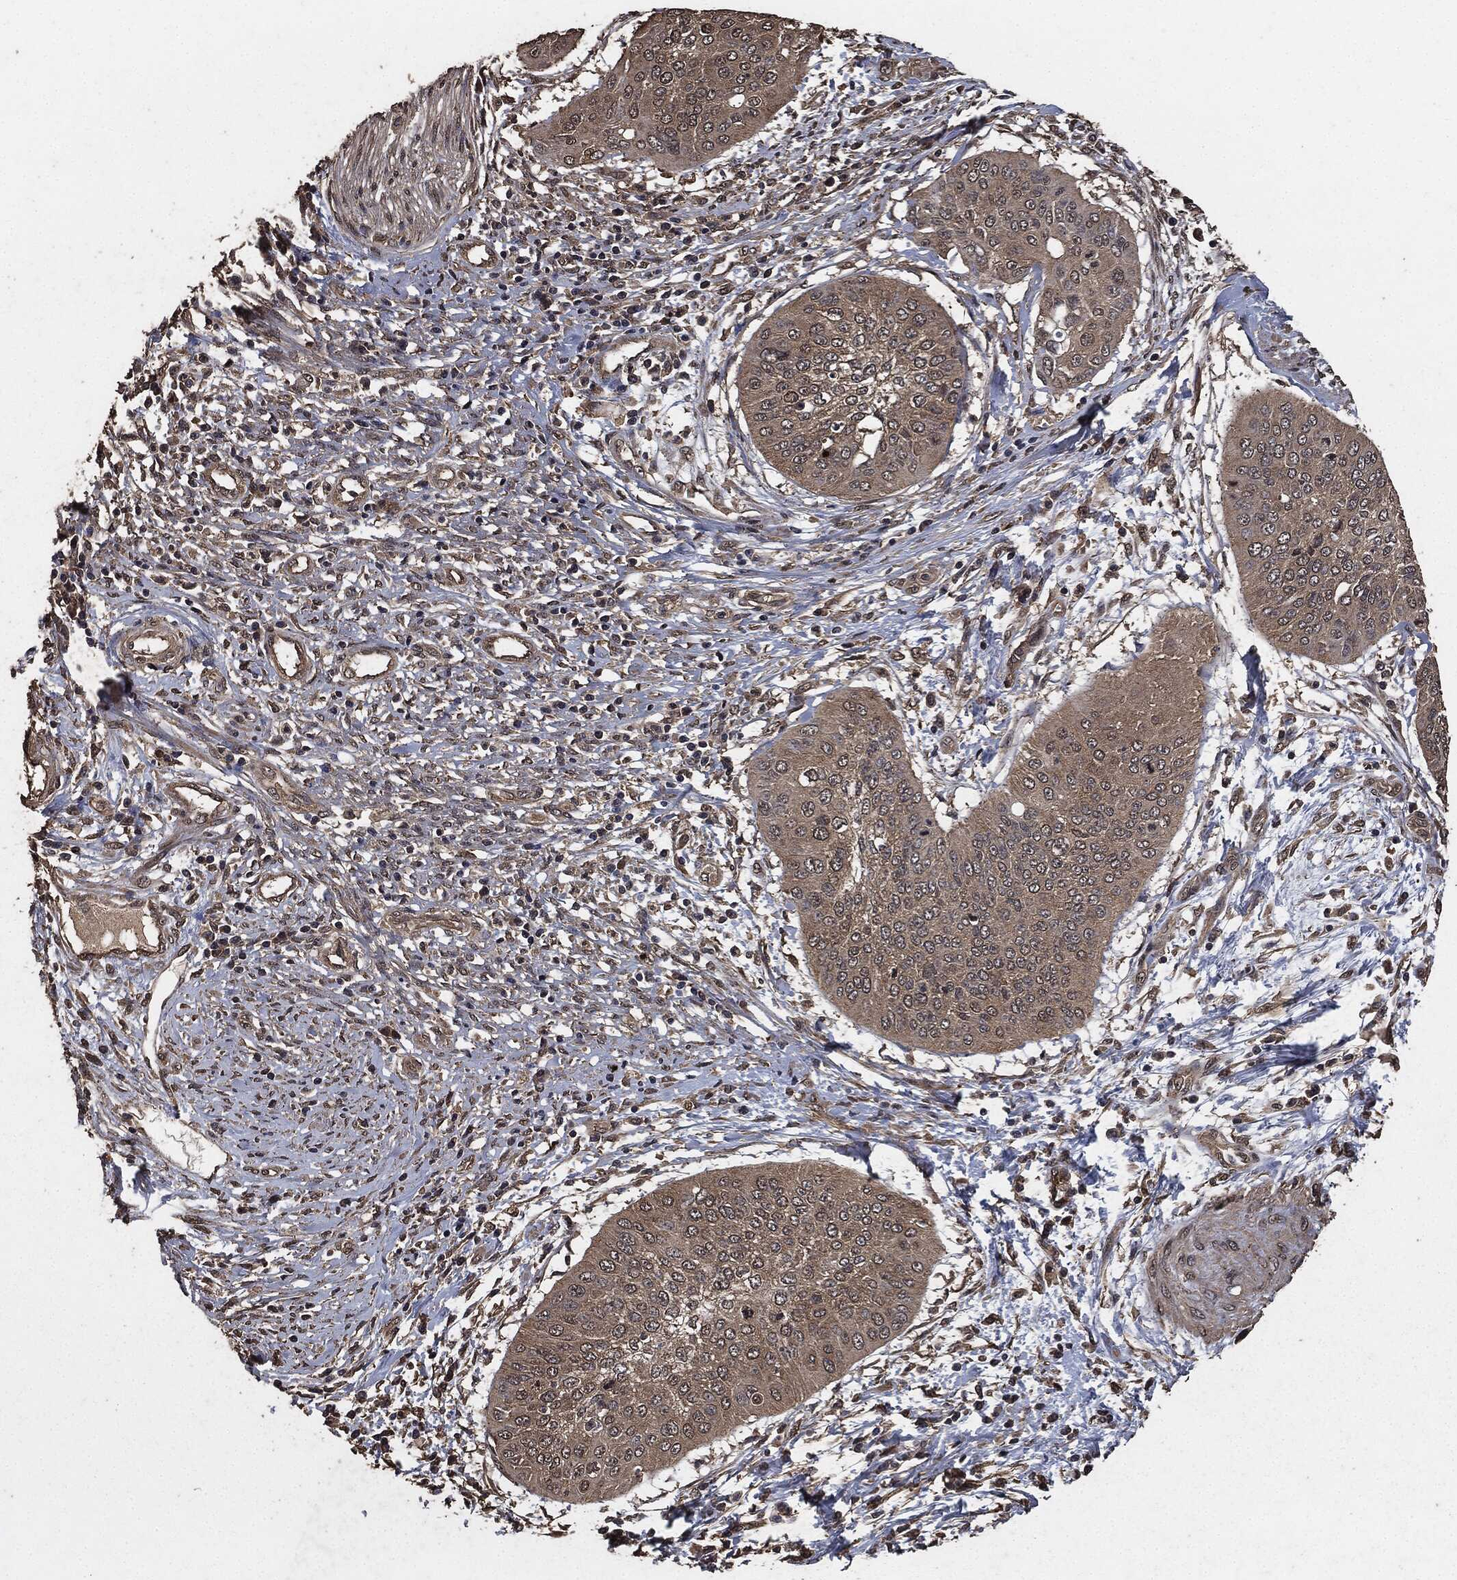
{"staining": {"intensity": "weak", "quantity": ">75%", "location": "cytoplasmic/membranous"}, "tissue": "cervical cancer", "cell_type": "Tumor cells", "image_type": "cancer", "snomed": [{"axis": "morphology", "description": "Normal tissue, NOS"}, {"axis": "morphology", "description": "Squamous cell carcinoma, NOS"}, {"axis": "topography", "description": "Cervix"}], "caption": "The micrograph exhibits a brown stain indicating the presence of a protein in the cytoplasmic/membranous of tumor cells in squamous cell carcinoma (cervical).", "gene": "AKT1S1", "patient": {"sex": "female", "age": 39}}